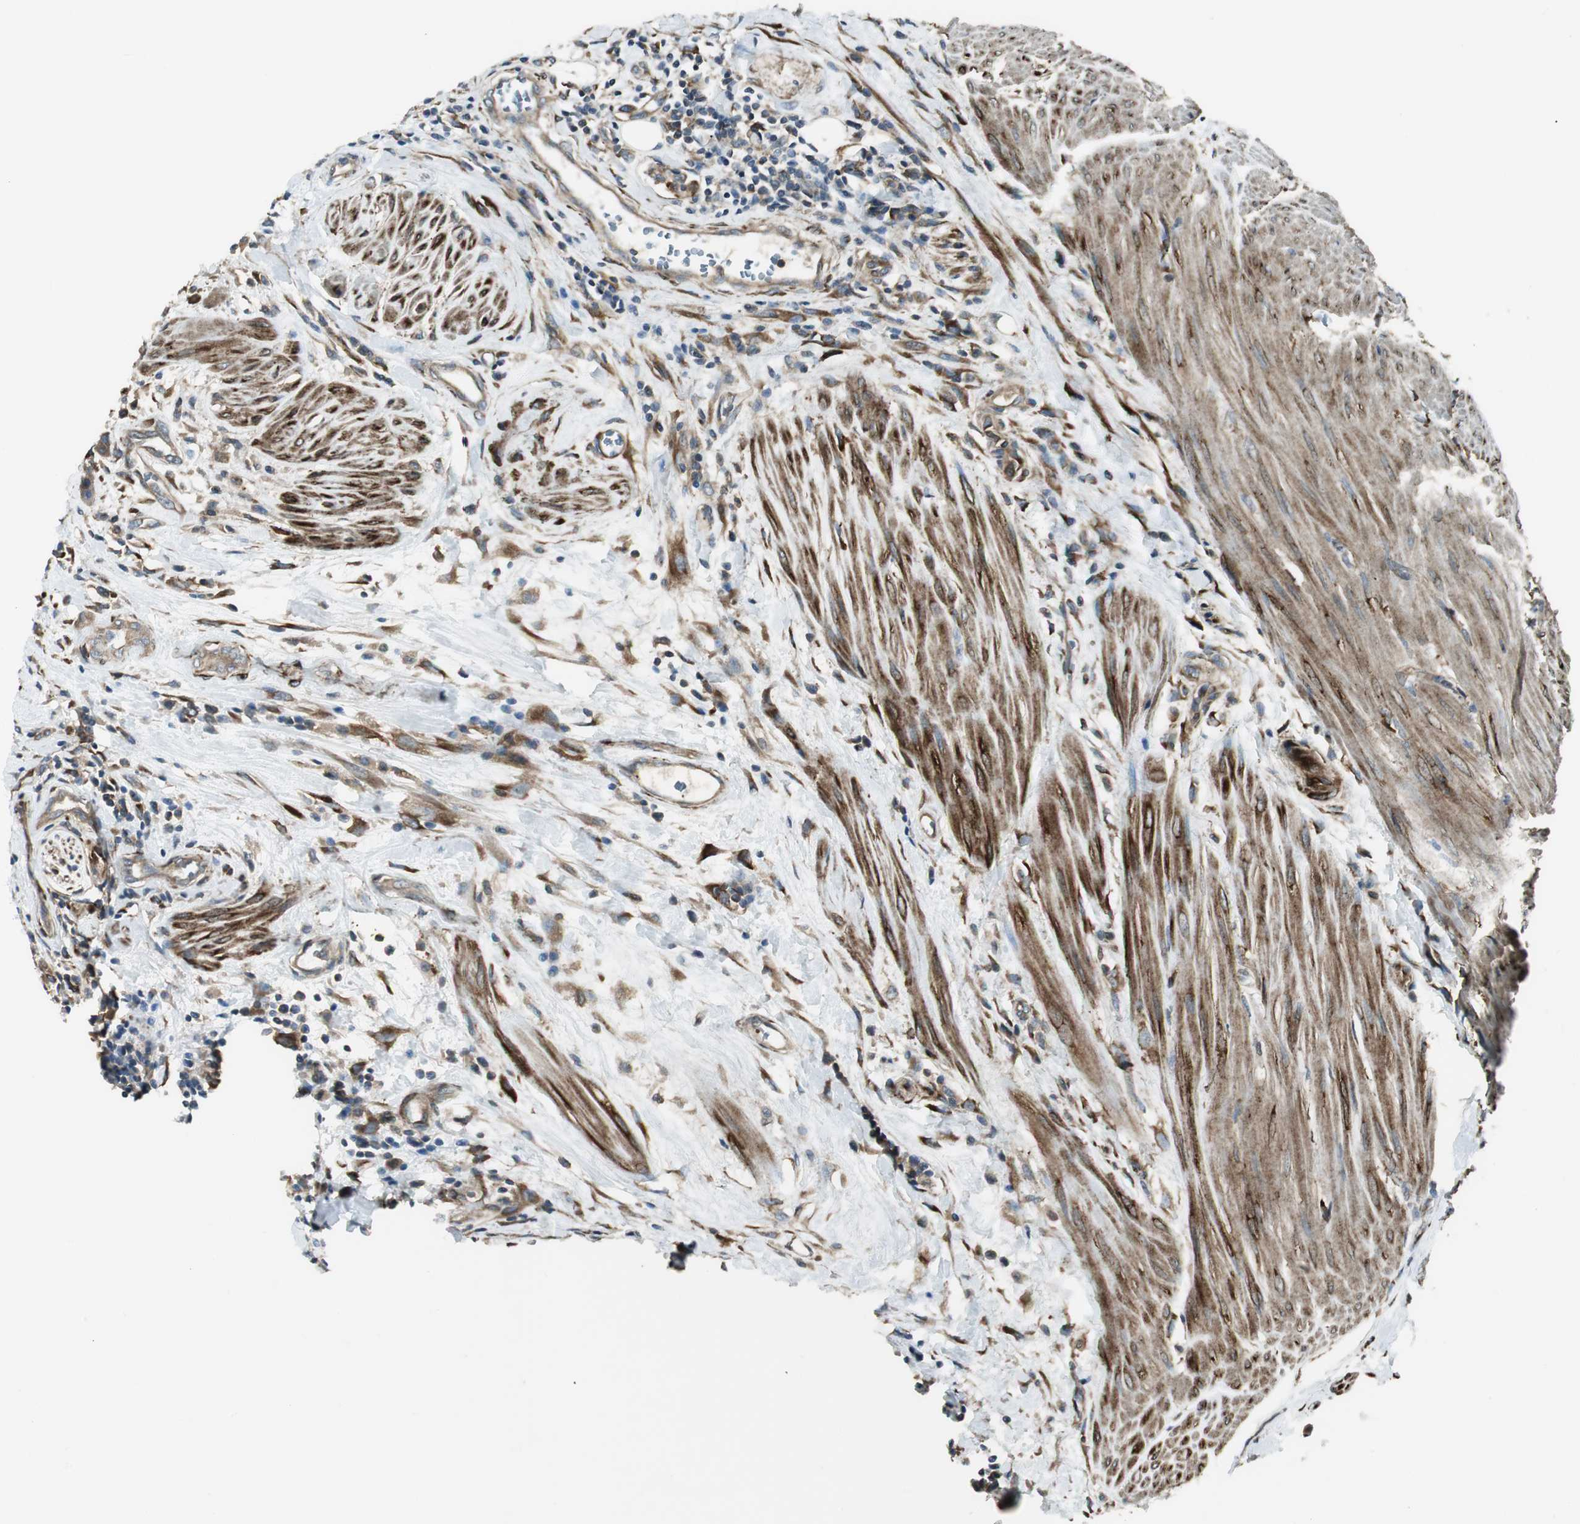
{"staining": {"intensity": "moderate", "quantity": ">75%", "location": "cytoplasmic/membranous"}, "tissue": "urothelial cancer", "cell_type": "Tumor cells", "image_type": "cancer", "snomed": [{"axis": "morphology", "description": "Urothelial carcinoma, High grade"}, {"axis": "topography", "description": "Urinary bladder"}], "caption": "Approximately >75% of tumor cells in urothelial cancer show moderate cytoplasmic/membranous protein expression as visualized by brown immunohistochemical staining.", "gene": "PRKG1", "patient": {"sex": "male", "age": 35}}